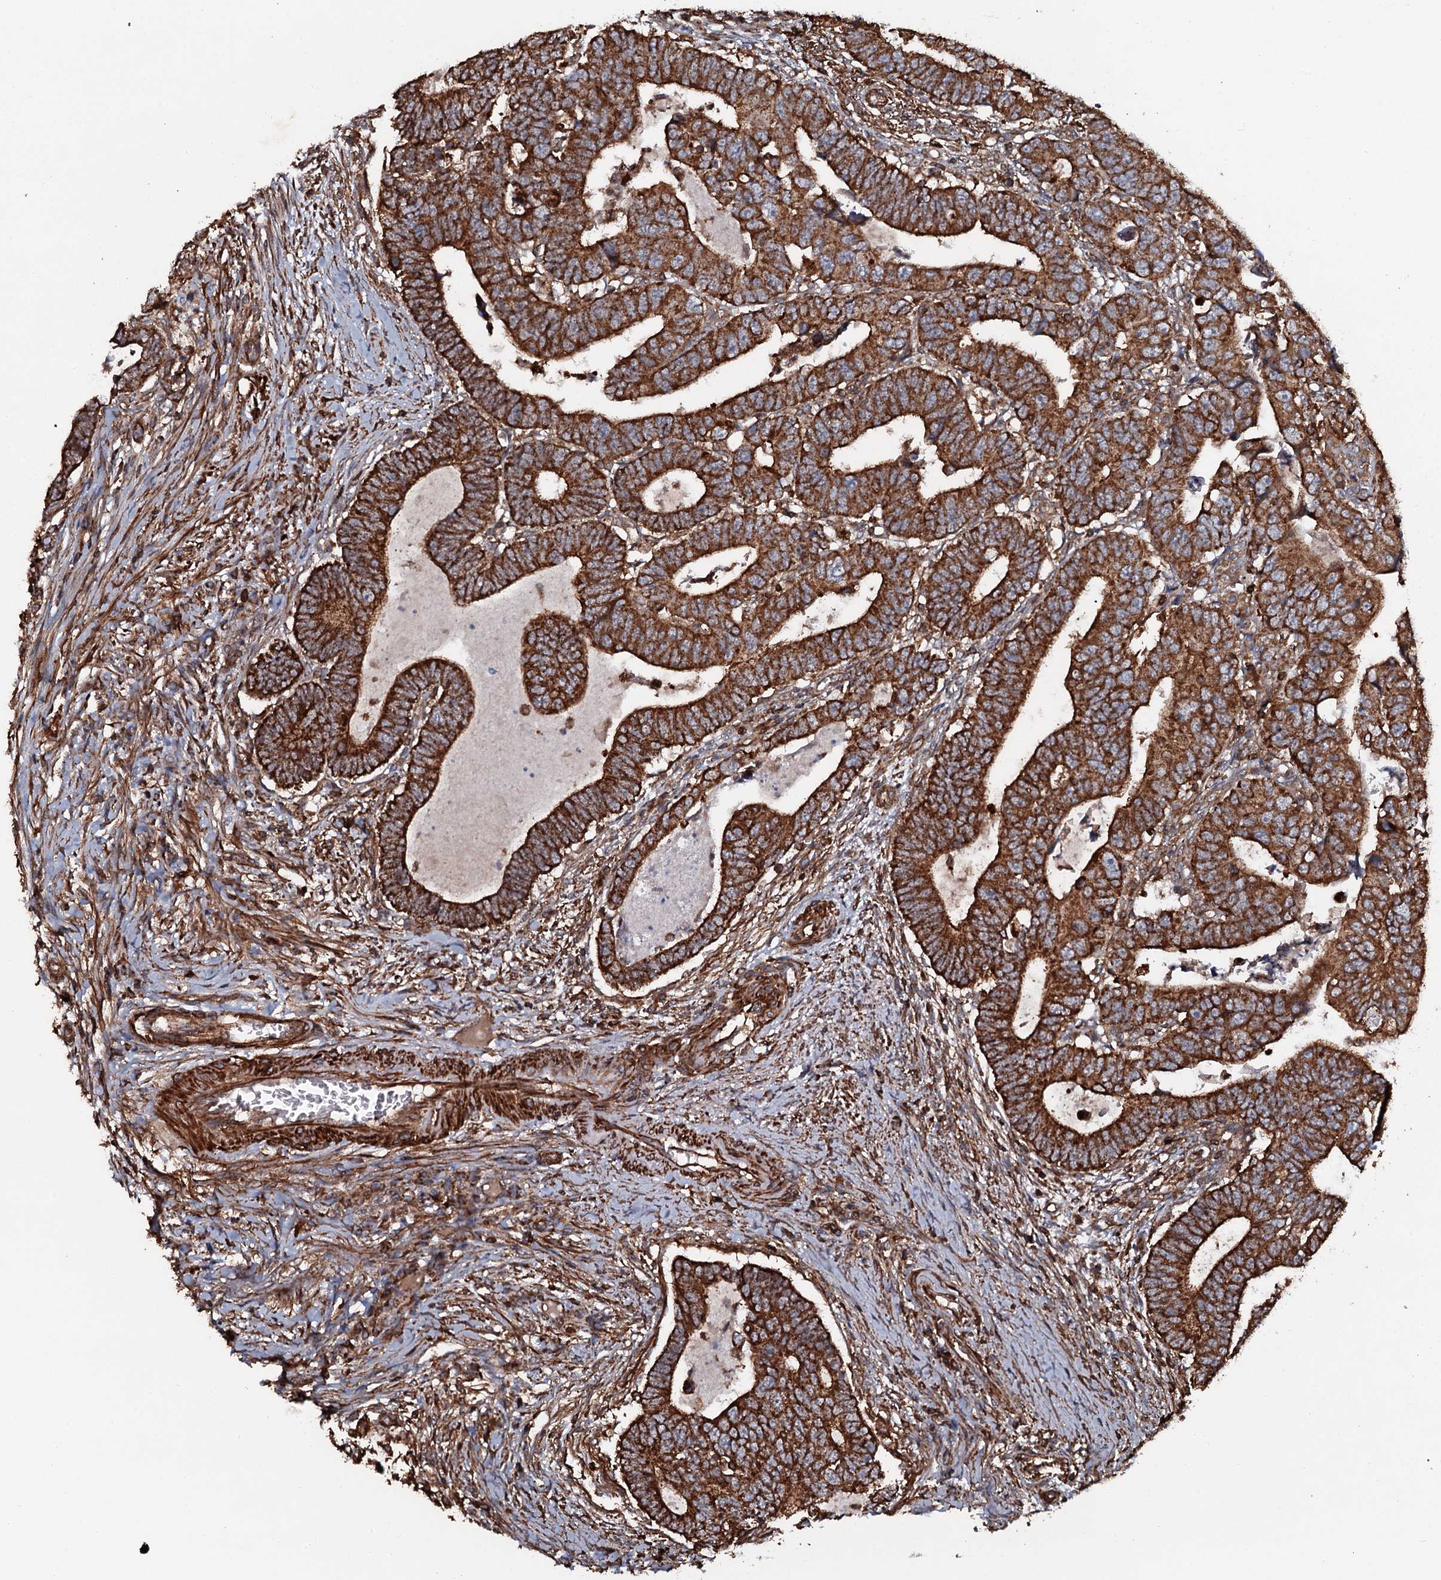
{"staining": {"intensity": "strong", "quantity": ">75%", "location": "cytoplasmic/membranous"}, "tissue": "colorectal cancer", "cell_type": "Tumor cells", "image_type": "cancer", "snomed": [{"axis": "morphology", "description": "Normal tissue, NOS"}, {"axis": "morphology", "description": "Adenocarcinoma, NOS"}, {"axis": "topography", "description": "Rectum"}], "caption": "This is a micrograph of immunohistochemistry (IHC) staining of adenocarcinoma (colorectal), which shows strong staining in the cytoplasmic/membranous of tumor cells.", "gene": "VWA8", "patient": {"sex": "female", "age": 65}}